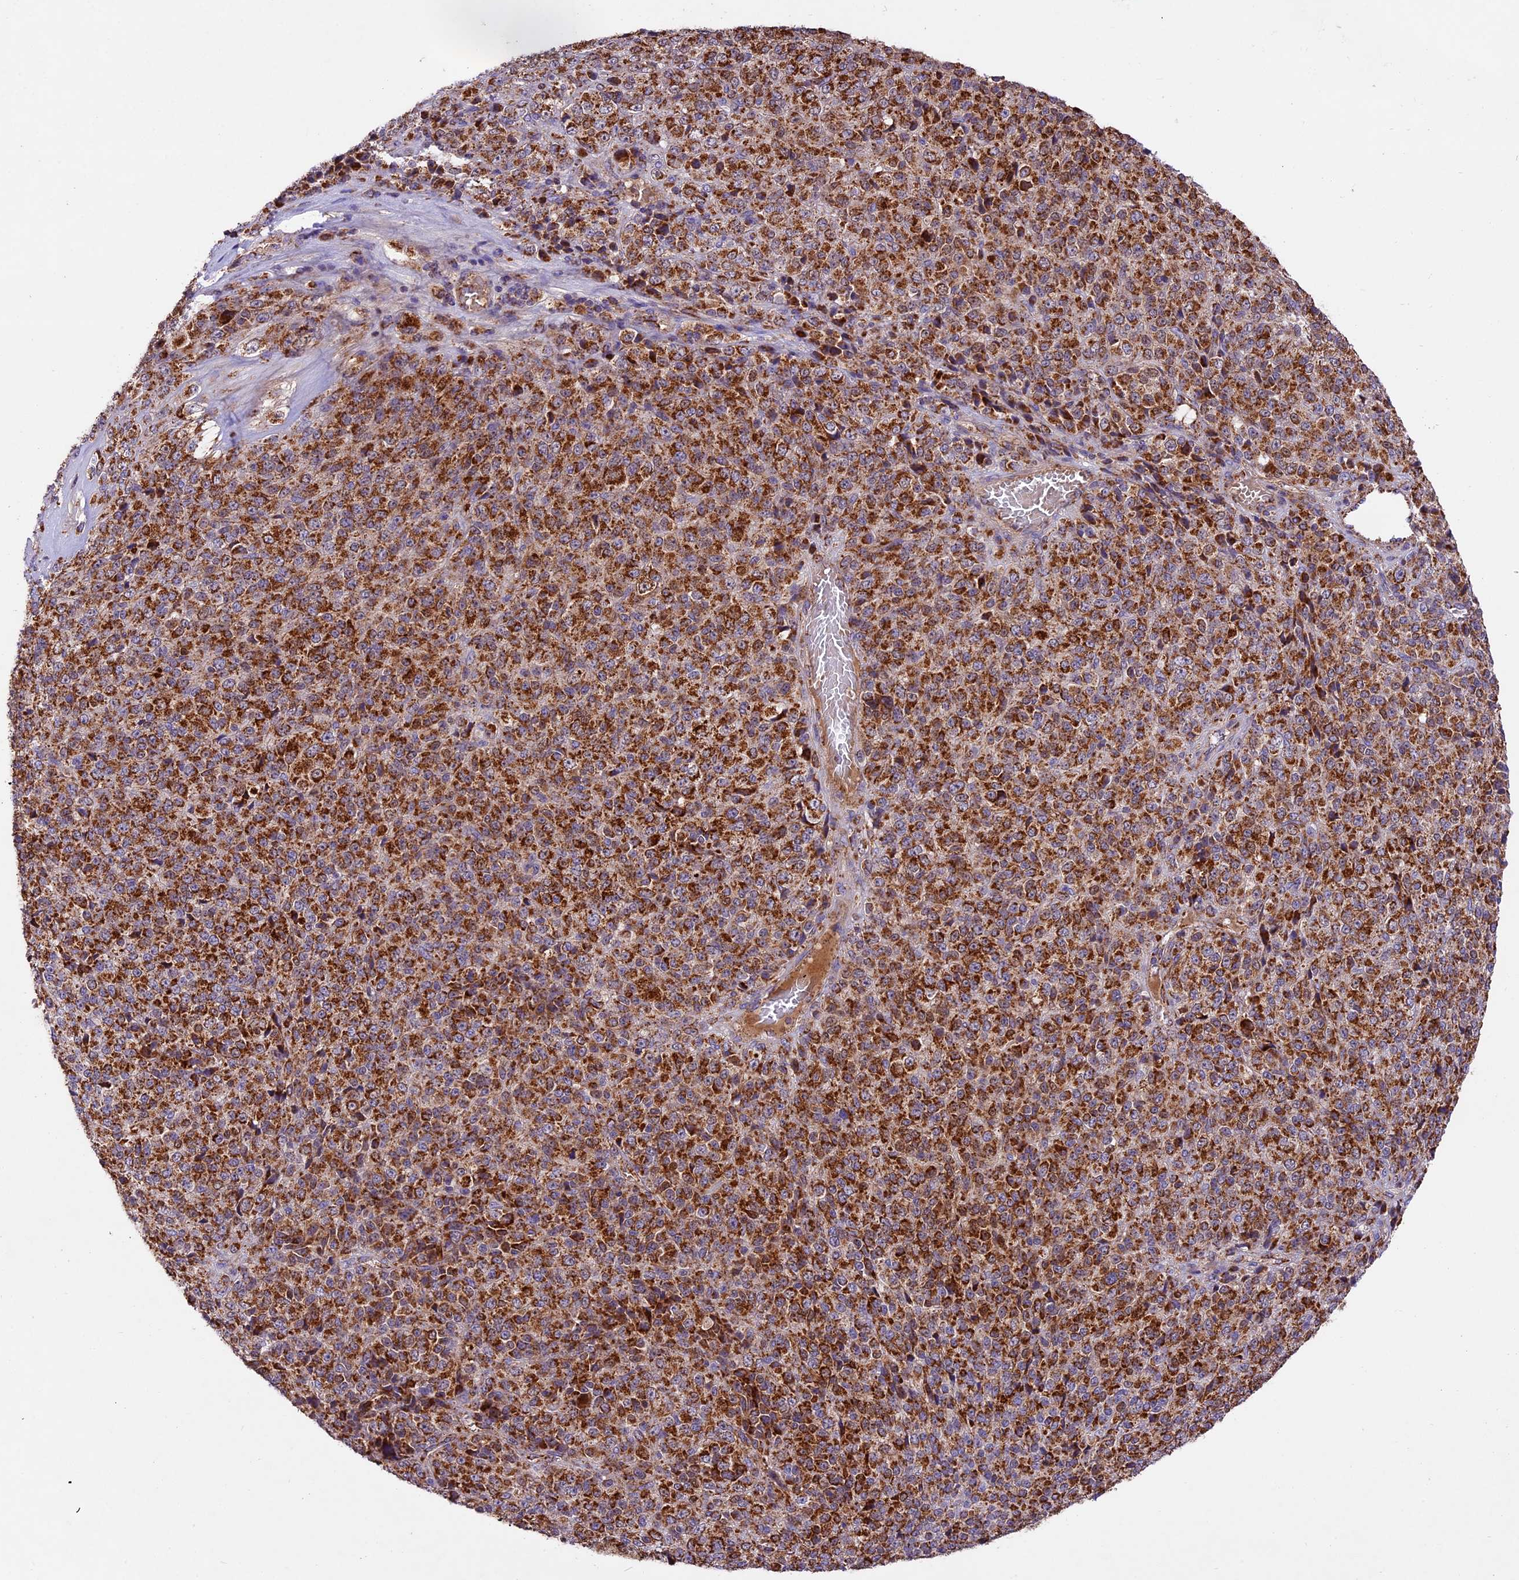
{"staining": {"intensity": "strong", "quantity": ">75%", "location": "cytoplasmic/membranous"}, "tissue": "melanoma", "cell_type": "Tumor cells", "image_type": "cancer", "snomed": [{"axis": "morphology", "description": "Malignant melanoma, Metastatic site"}, {"axis": "topography", "description": "Brain"}], "caption": "This micrograph shows IHC staining of human melanoma, with high strong cytoplasmic/membranous positivity in approximately >75% of tumor cells.", "gene": "NDUFA8", "patient": {"sex": "female", "age": 56}}